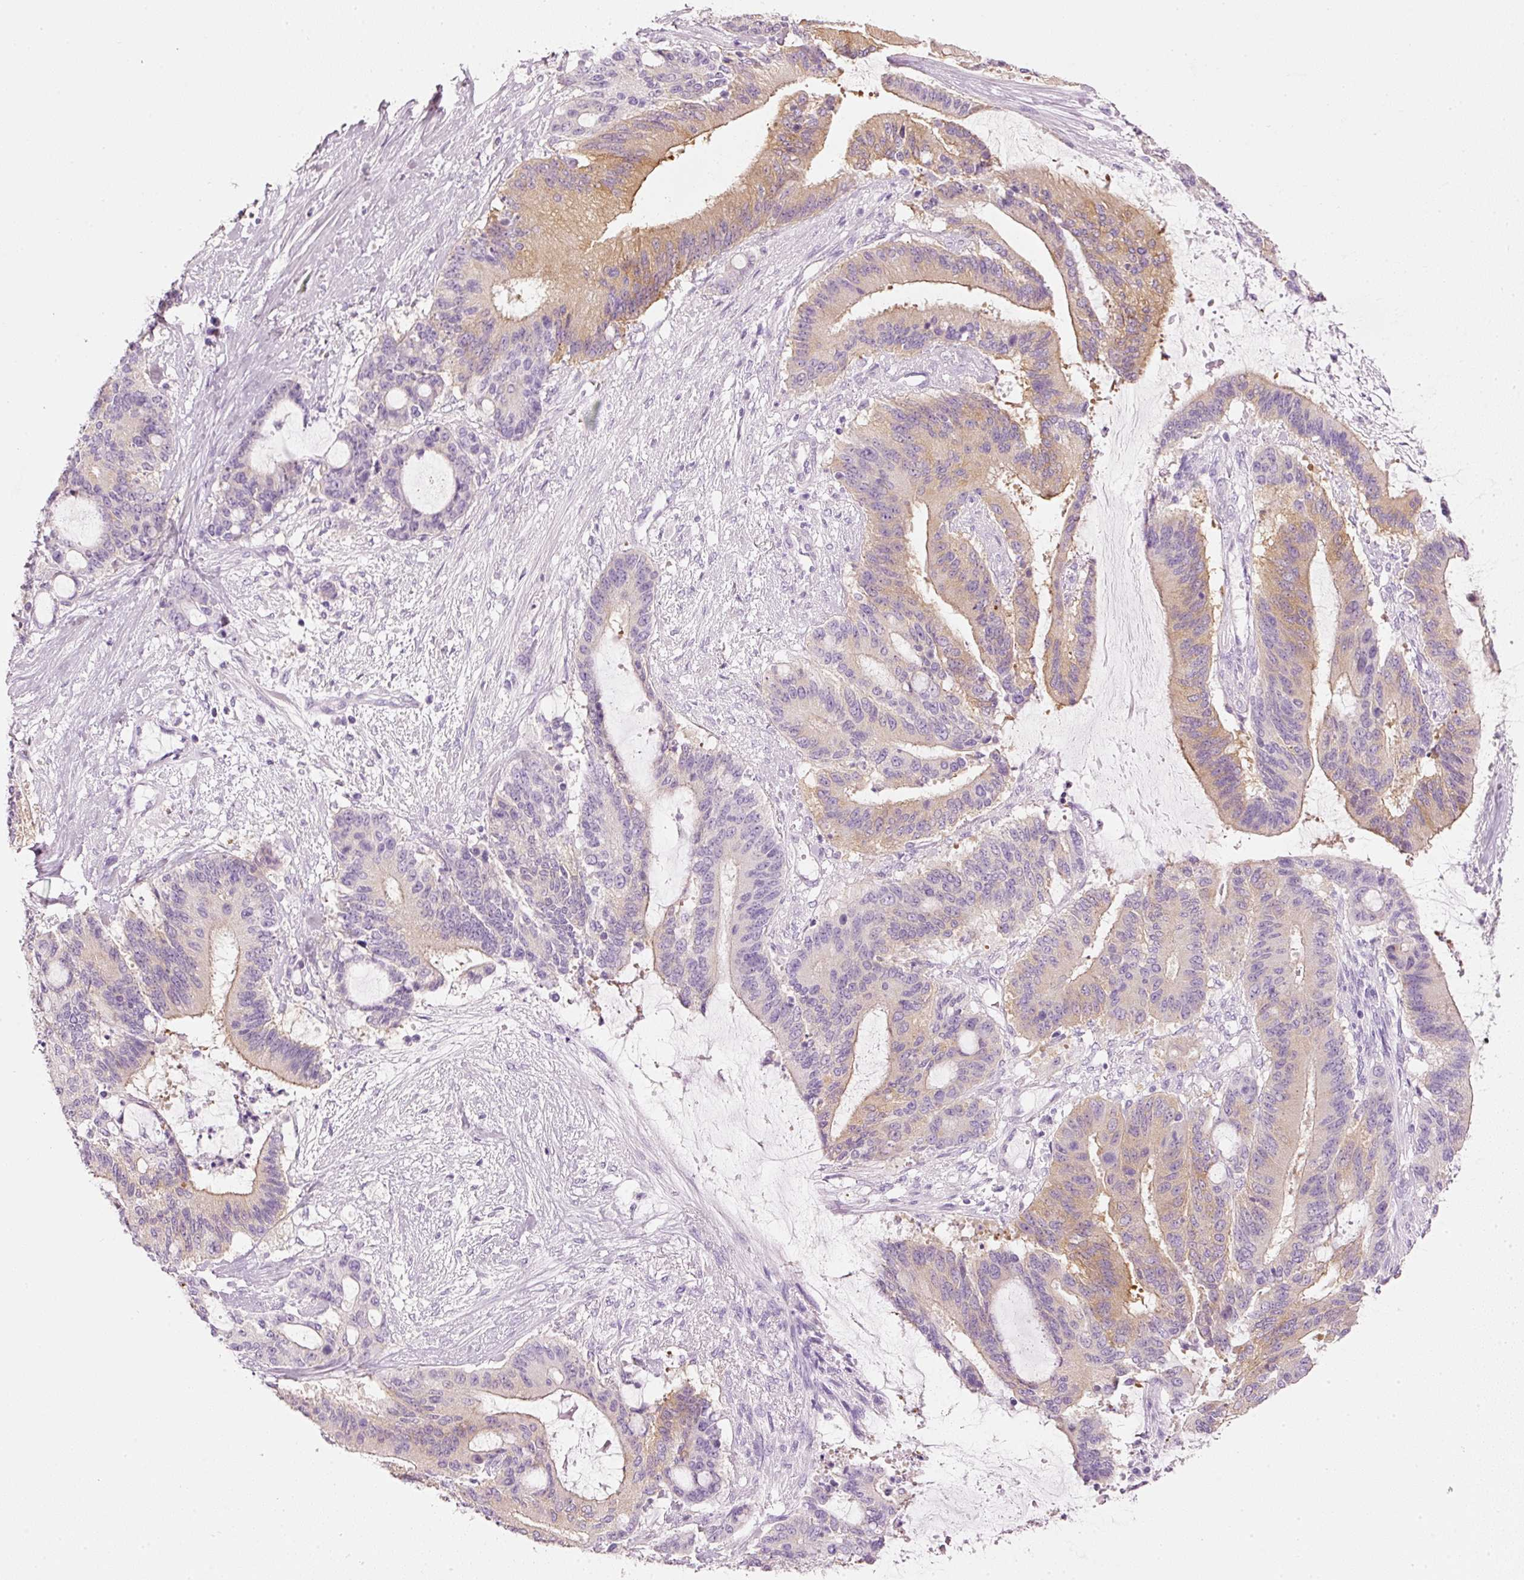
{"staining": {"intensity": "moderate", "quantity": "<25%", "location": "cytoplasmic/membranous"}, "tissue": "liver cancer", "cell_type": "Tumor cells", "image_type": "cancer", "snomed": [{"axis": "morphology", "description": "Normal tissue, NOS"}, {"axis": "morphology", "description": "Cholangiocarcinoma"}, {"axis": "topography", "description": "Liver"}, {"axis": "topography", "description": "Peripheral nerve tissue"}], "caption": "An image of human liver cholangiocarcinoma stained for a protein shows moderate cytoplasmic/membranous brown staining in tumor cells.", "gene": "PDXDC1", "patient": {"sex": "female", "age": 73}}